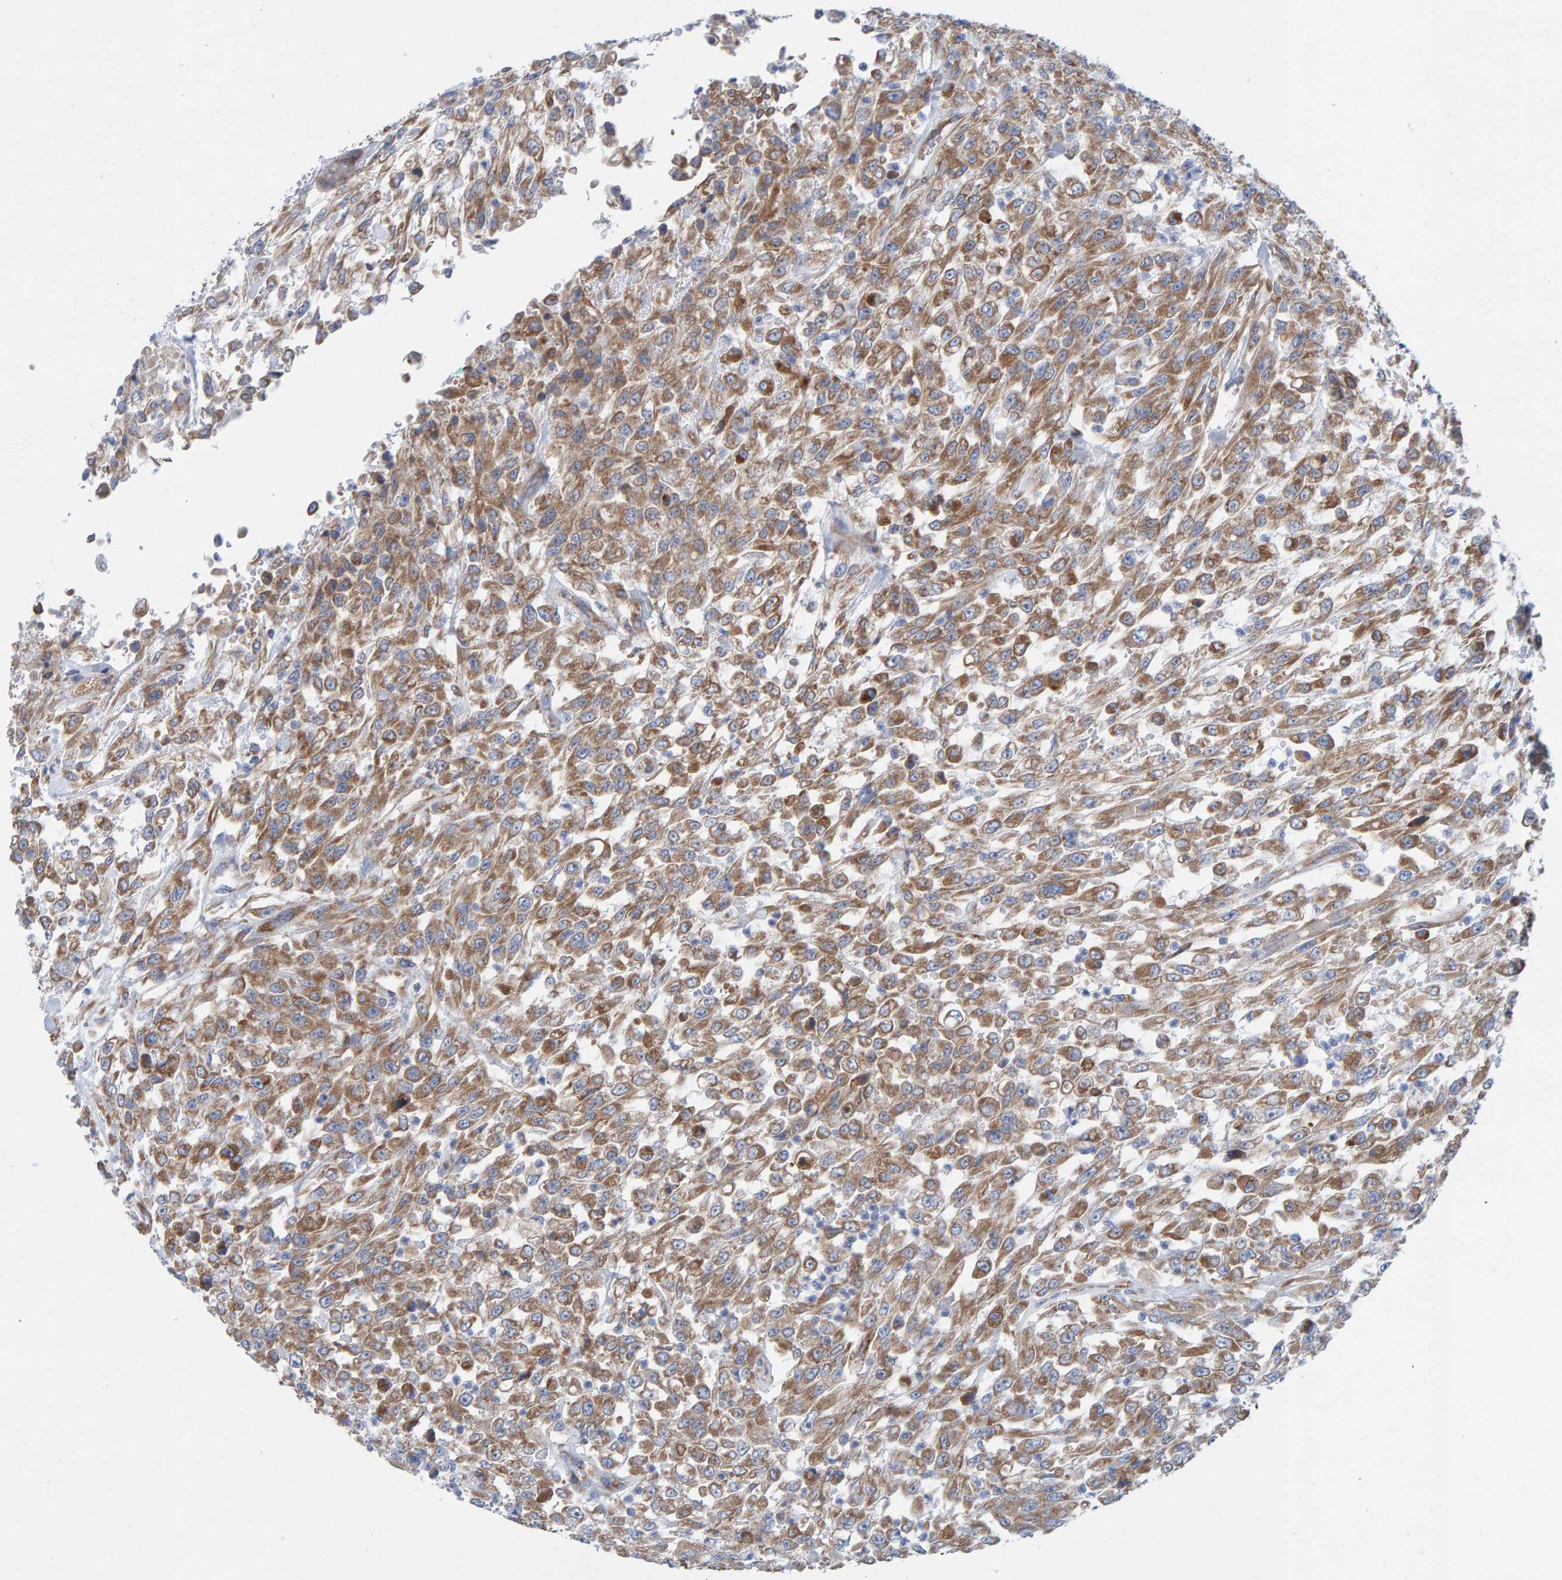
{"staining": {"intensity": "moderate", "quantity": ">75%", "location": "cytoplasmic/membranous"}, "tissue": "urothelial cancer", "cell_type": "Tumor cells", "image_type": "cancer", "snomed": [{"axis": "morphology", "description": "Urothelial carcinoma, High grade"}, {"axis": "topography", "description": "Urinary bladder"}], "caption": "The immunohistochemical stain labels moderate cytoplasmic/membranous staining in tumor cells of urothelial cancer tissue. (IHC, brightfield microscopy, high magnification).", "gene": "CDK5RAP3", "patient": {"sex": "male", "age": 46}}